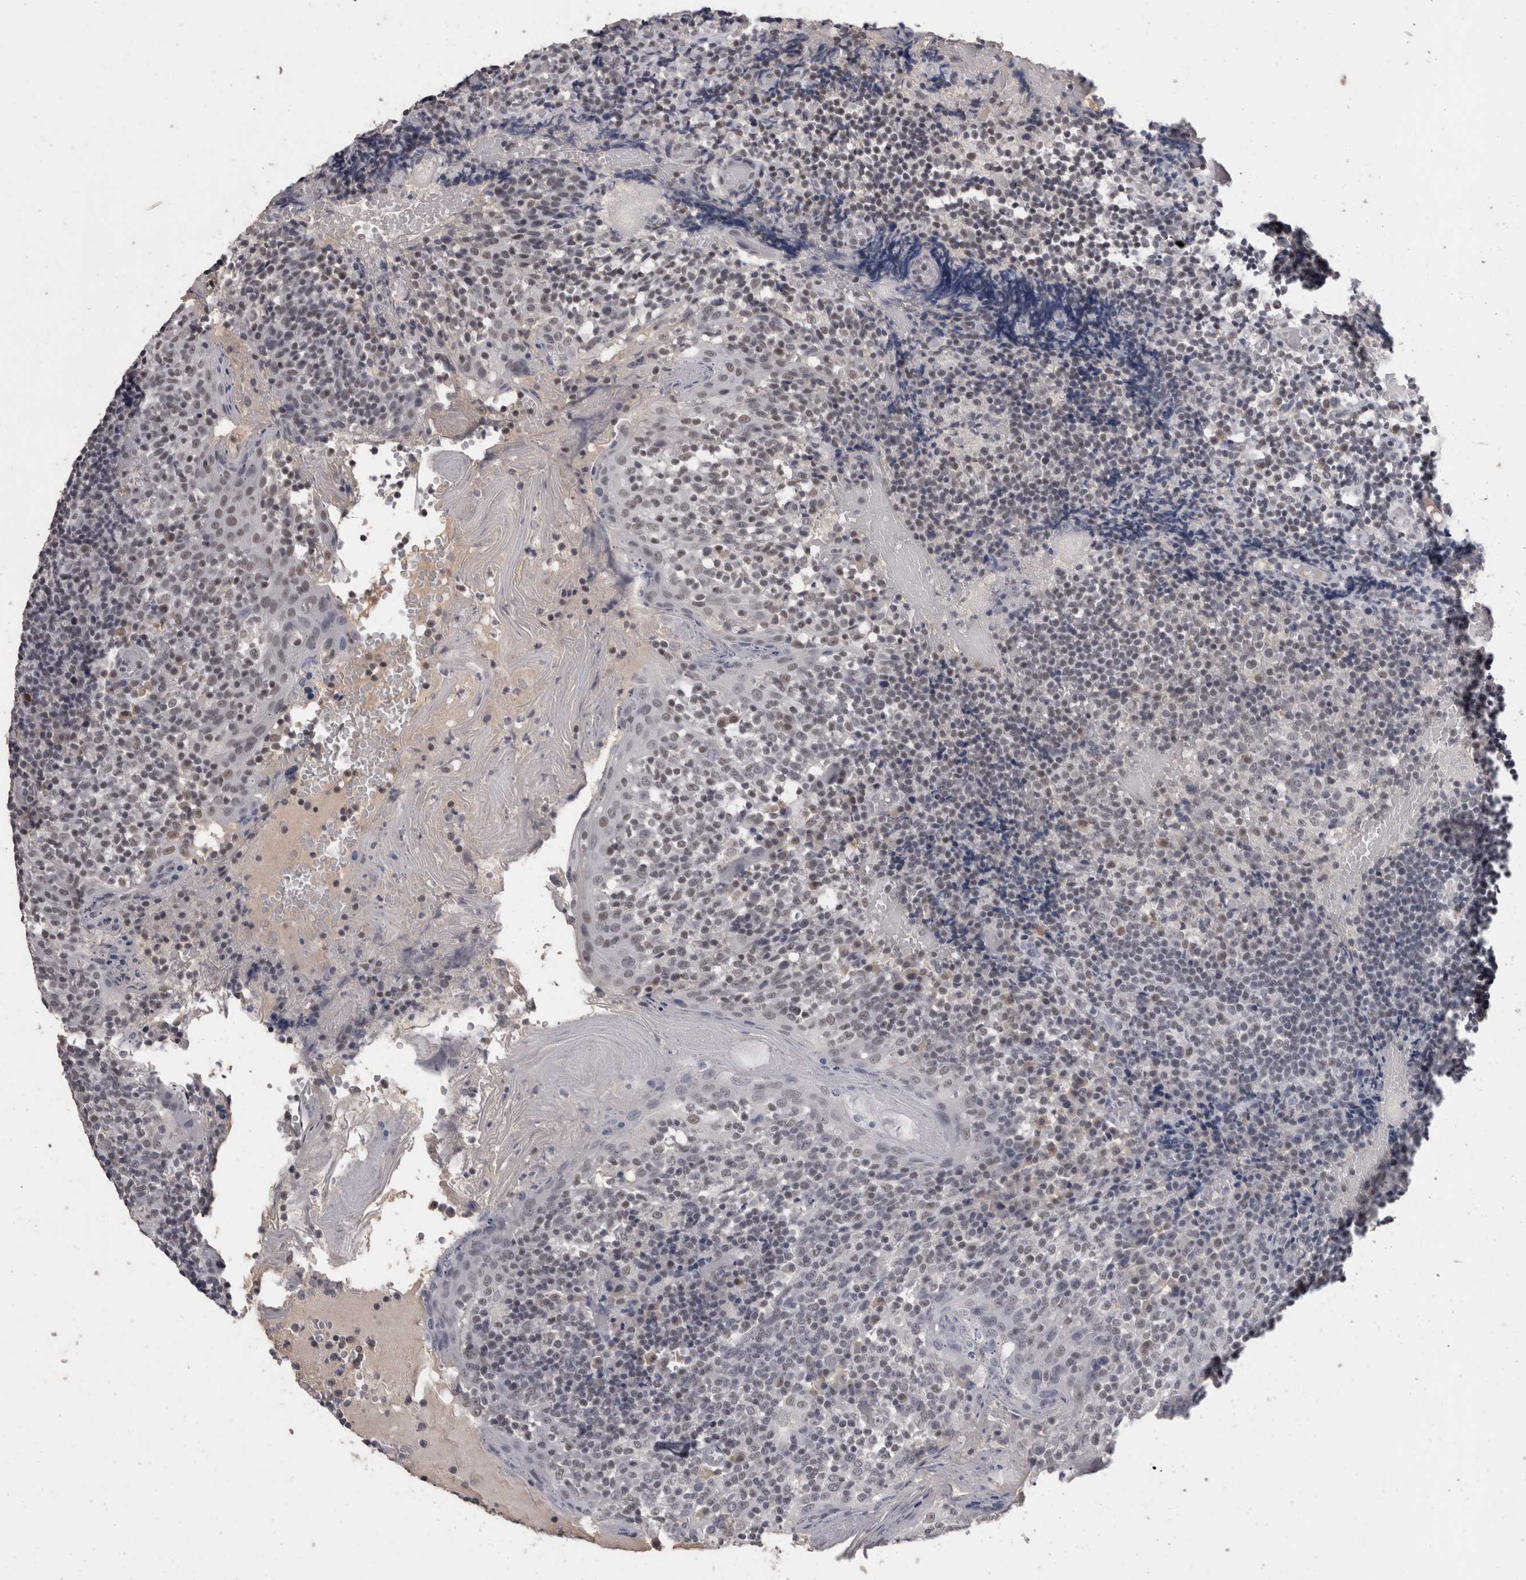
{"staining": {"intensity": "weak", "quantity": "<25%", "location": "nuclear"}, "tissue": "tonsil", "cell_type": "Germinal center cells", "image_type": "normal", "snomed": [{"axis": "morphology", "description": "Normal tissue, NOS"}, {"axis": "topography", "description": "Tonsil"}], "caption": "The photomicrograph displays no staining of germinal center cells in unremarkable tonsil.", "gene": "DDX17", "patient": {"sex": "female", "age": 19}}